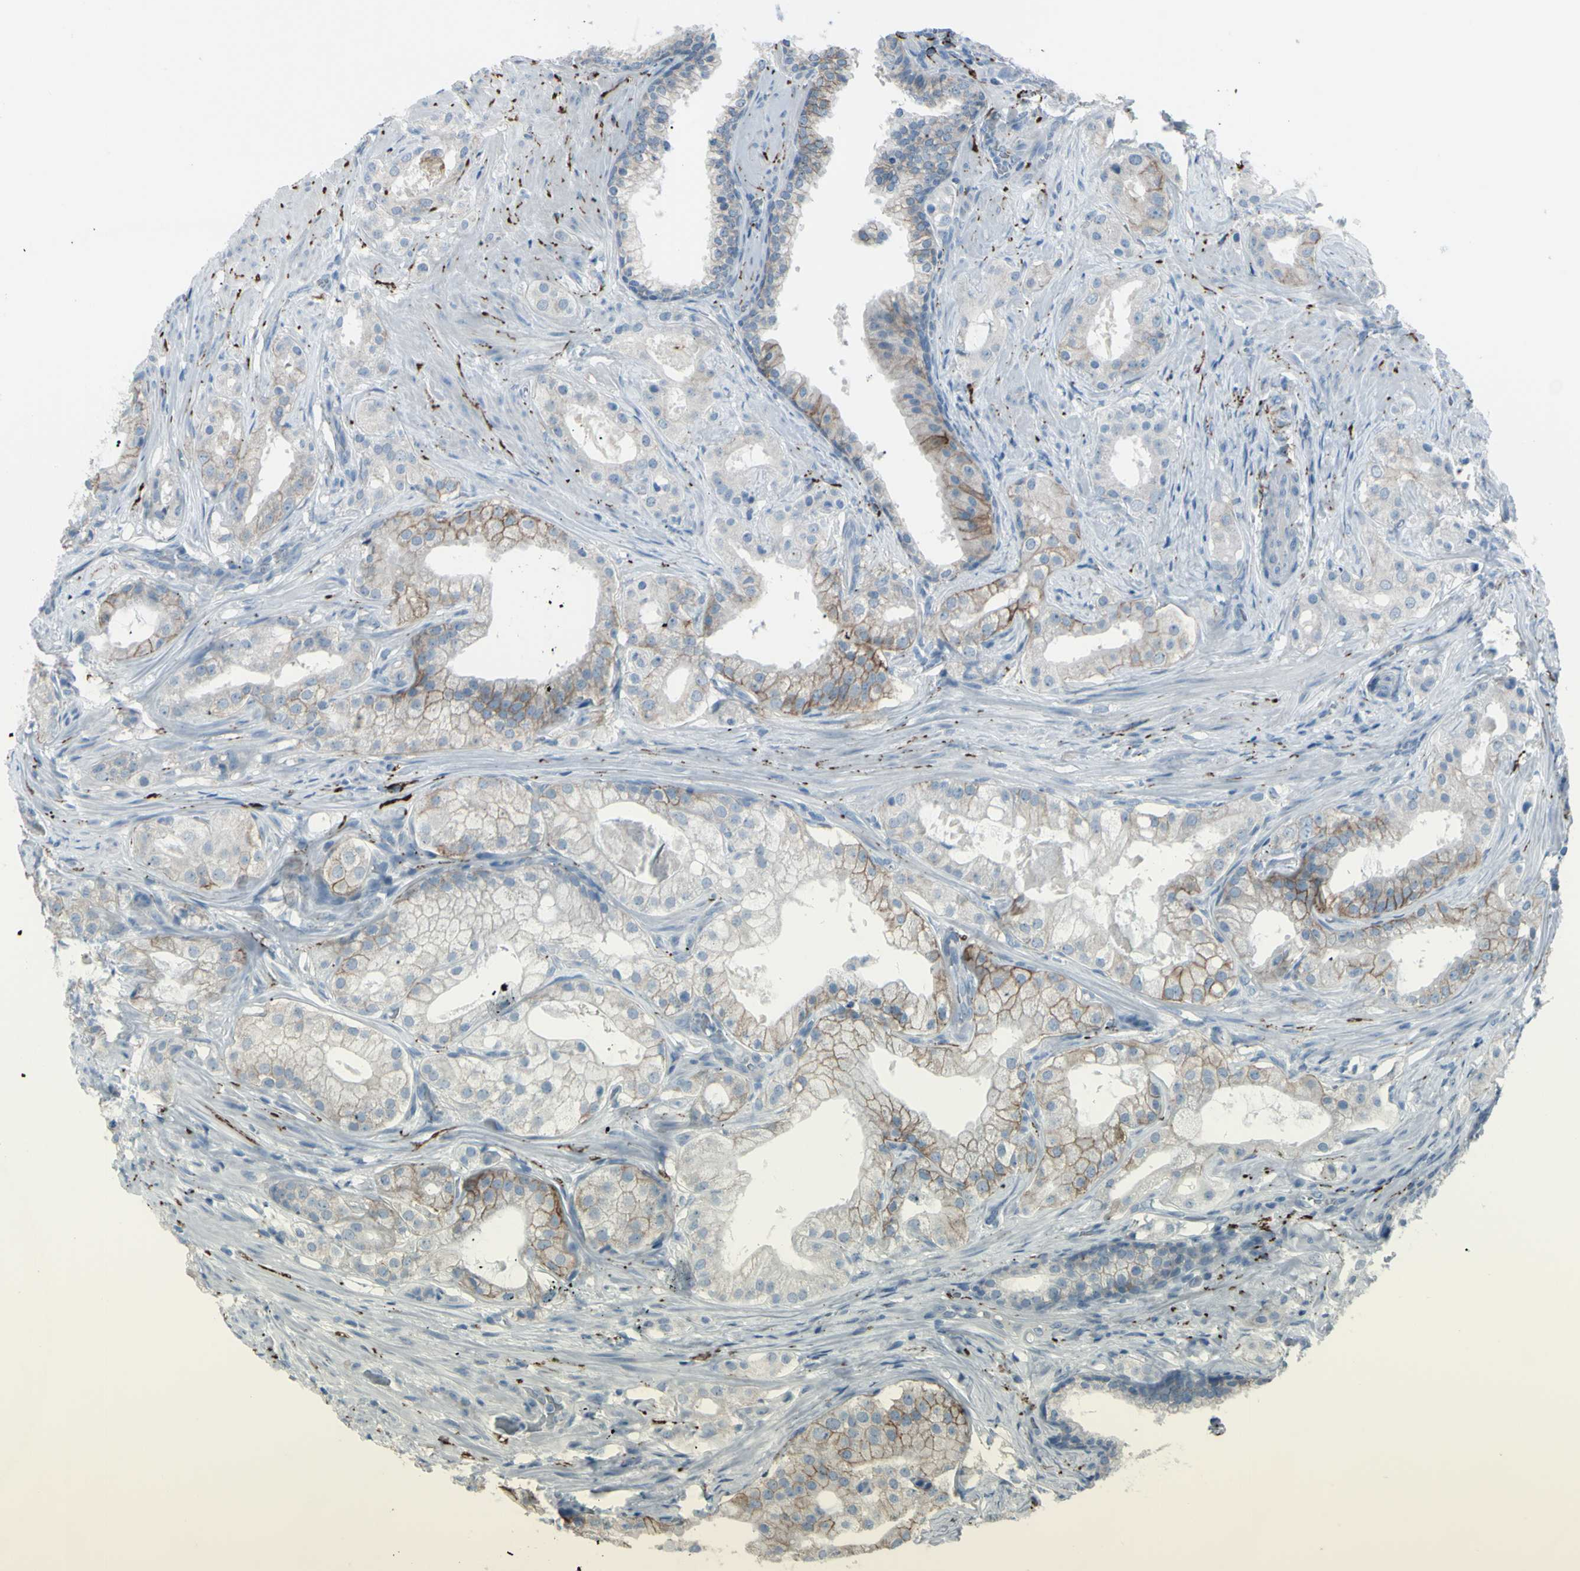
{"staining": {"intensity": "moderate", "quantity": "25%-75%", "location": "cytoplasmic/membranous"}, "tissue": "prostate cancer", "cell_type": "Tumor cells", "image_type": "cancer", "snomed": [{"axis": "morphology", "description": "Adenocarcinoma, Low grade"}, {"axis": "topography", "description": "Prostate"}], "caption": "Adenocarcinoma (low-grade) (prostate) was stained to show a protein in brown. There is medium levels of moderate cytoplasmic/membranous expression in approximately 25%-75% of tumor cells. (DAB IHC with brightfield microscopy, high magnification).", "gene": "GPR34", "patient": {"sex": "male", "age": 59}}